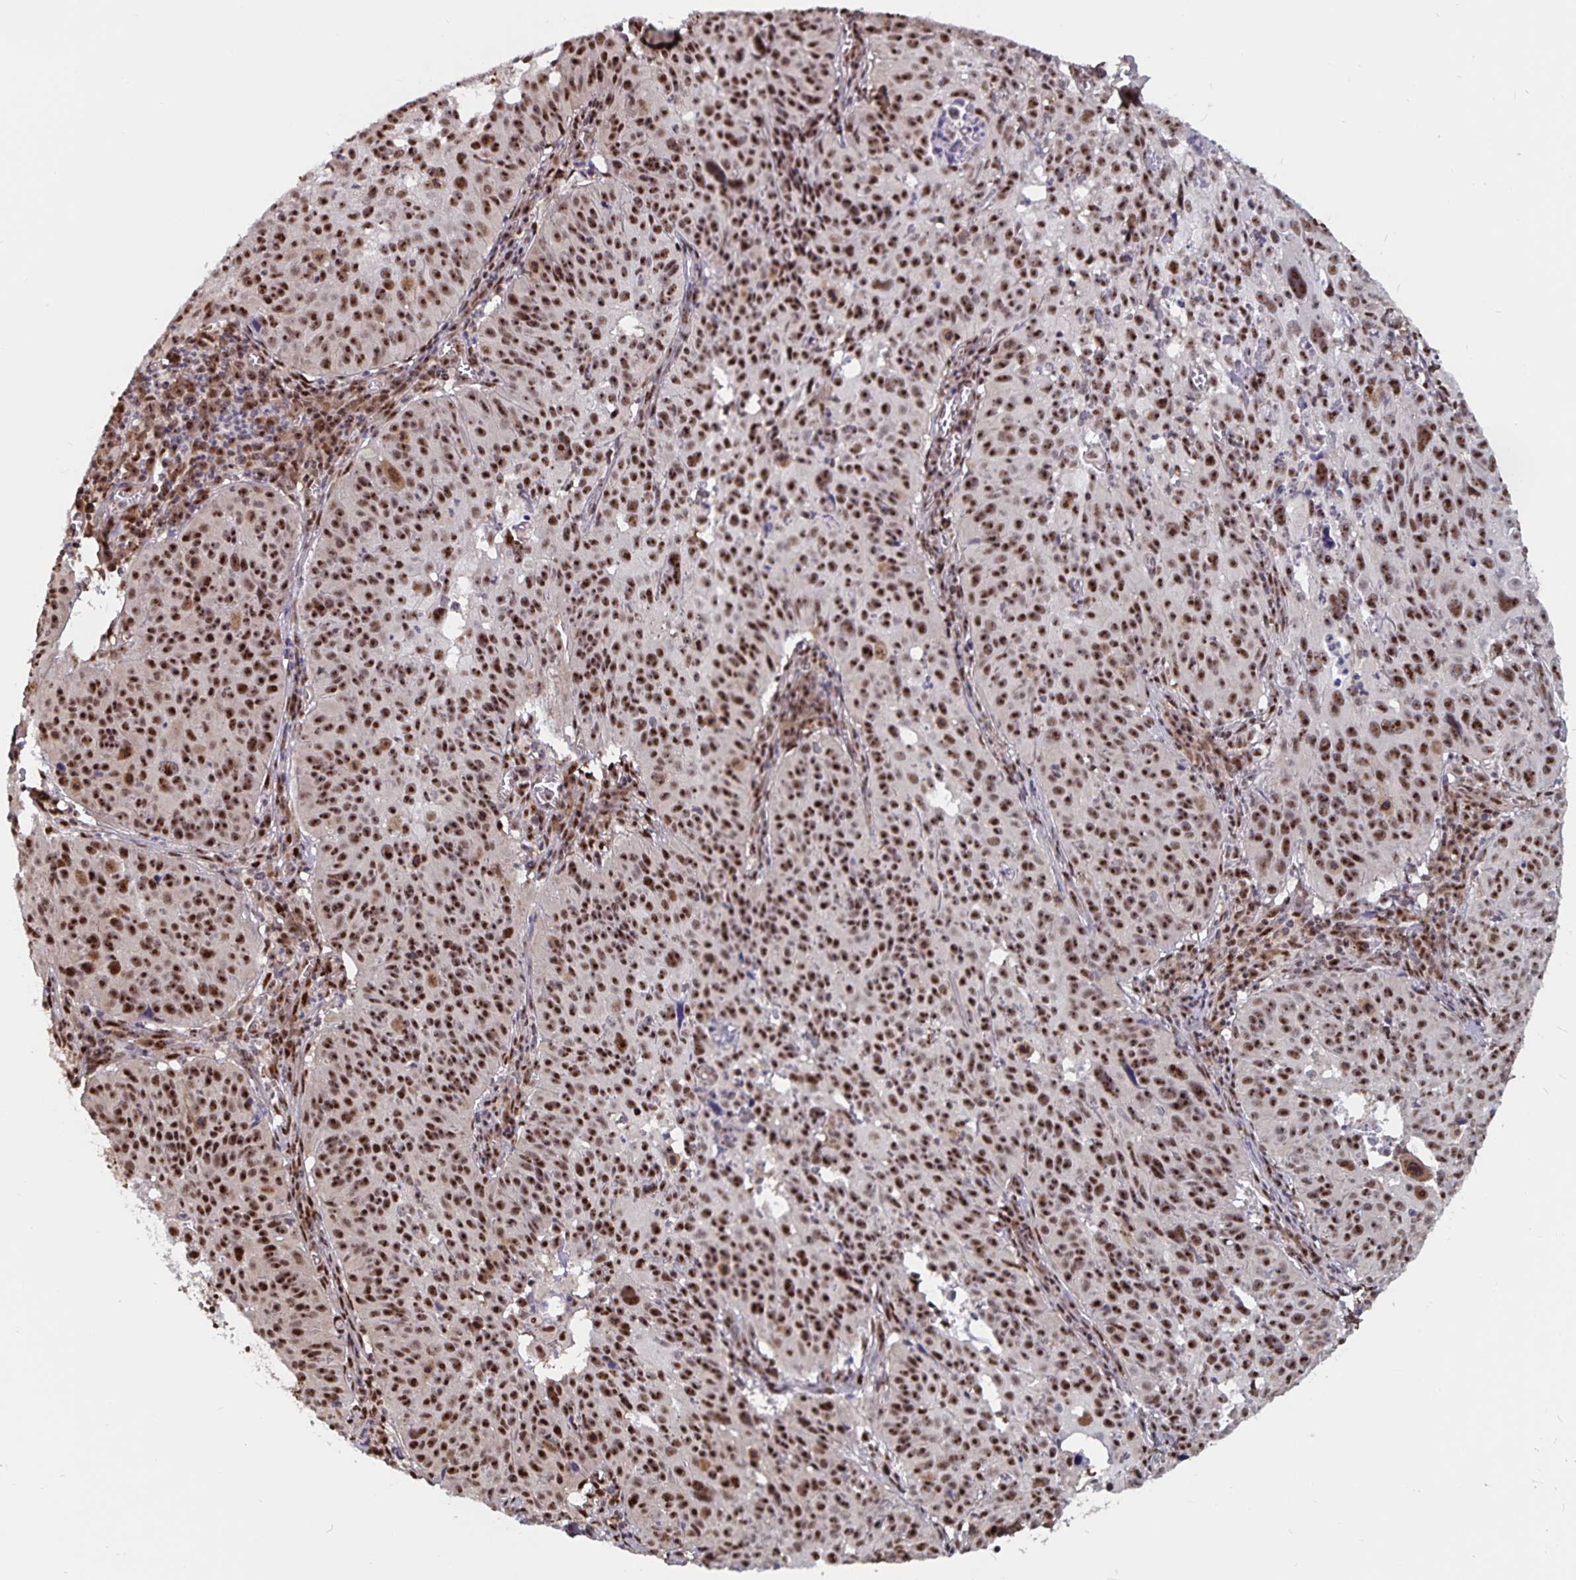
{"staining": {"intensity": "strong", "quantity": ">75%", "location": "nuclear"}, "tissue": "cervical cancer", "cell_type": "Tumor cells", "image_type": "cancer", "snomed": [{"axis": "morphology", "description": "Squamous cell carcinoma, NOS"}, {"axis": "topography", "description": "Cervix"}], "caption": "A histopathology image of squamous cell carcinoma (cervical) stained for a protein shows strong nuclear brown staining in tumor cells. (DAB IHC, brown staining for protein, blue staining for nuclei).", "gene": "LAS1L", "patient": {"sex": "female", "age": 31}}